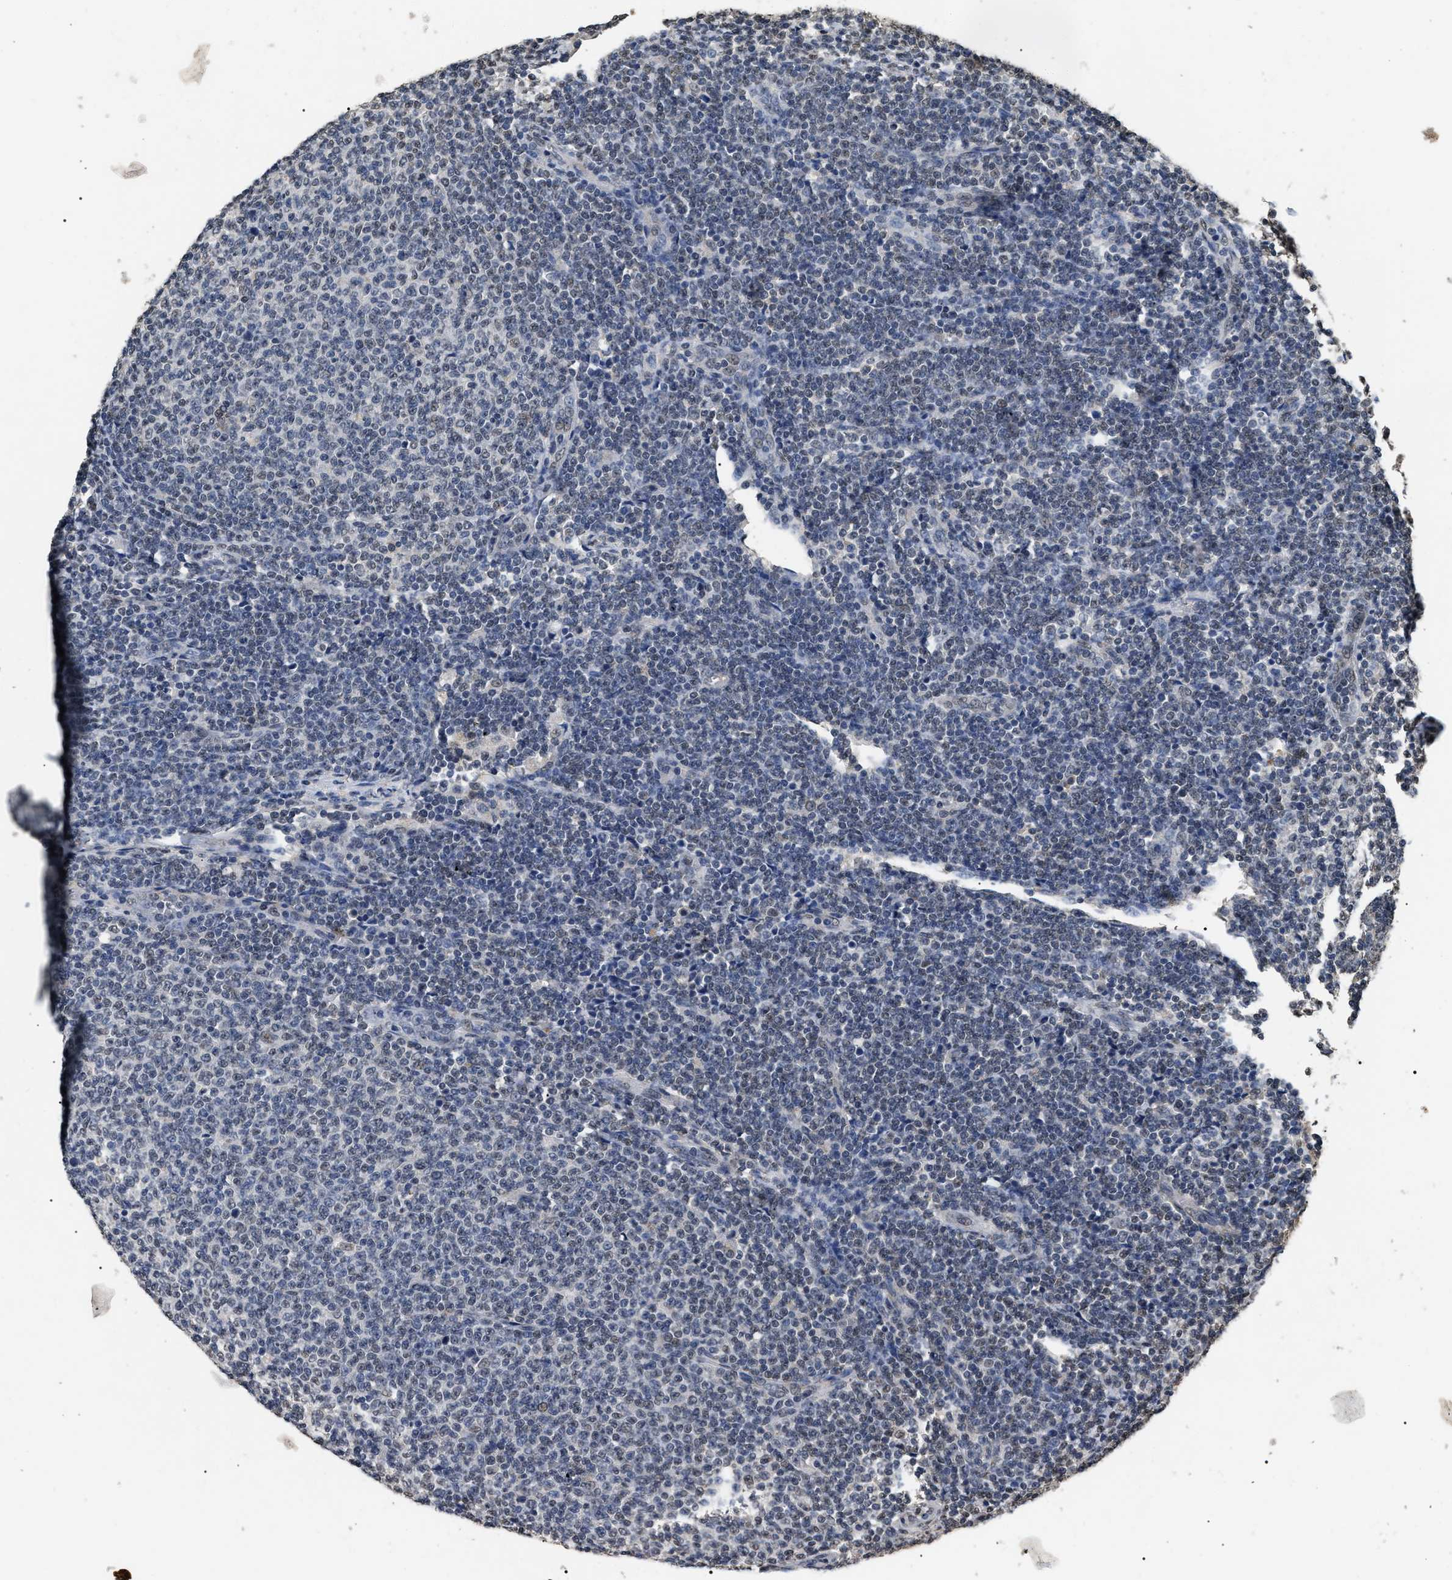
{"staining": {"intensity": "weak", "quantity": "25%-75%", "location": "nuclear"}, "tissue": "lymphoma", "cell_type": "Tumor cells", "image_type": "cancer", "snomed": [{"axis": "morphology", "description": "Malignant lymphoma, non-Hodgkin's type, Low grade"}, {"axis": "topography", "description": "Lymph node"}], "caption": "Immunohistochemistry image of neoplastic tissue: low-grade malignant lymphoma, non-Hodgkin's type stained using immunohistochemistry exhibits low levels of weak protein expression localized specifically in the nuclear of tumor cells, appearing as a nuclear brown color.", "gene": "ANP32E", "patient": {"sex": "male", "age": 66}}